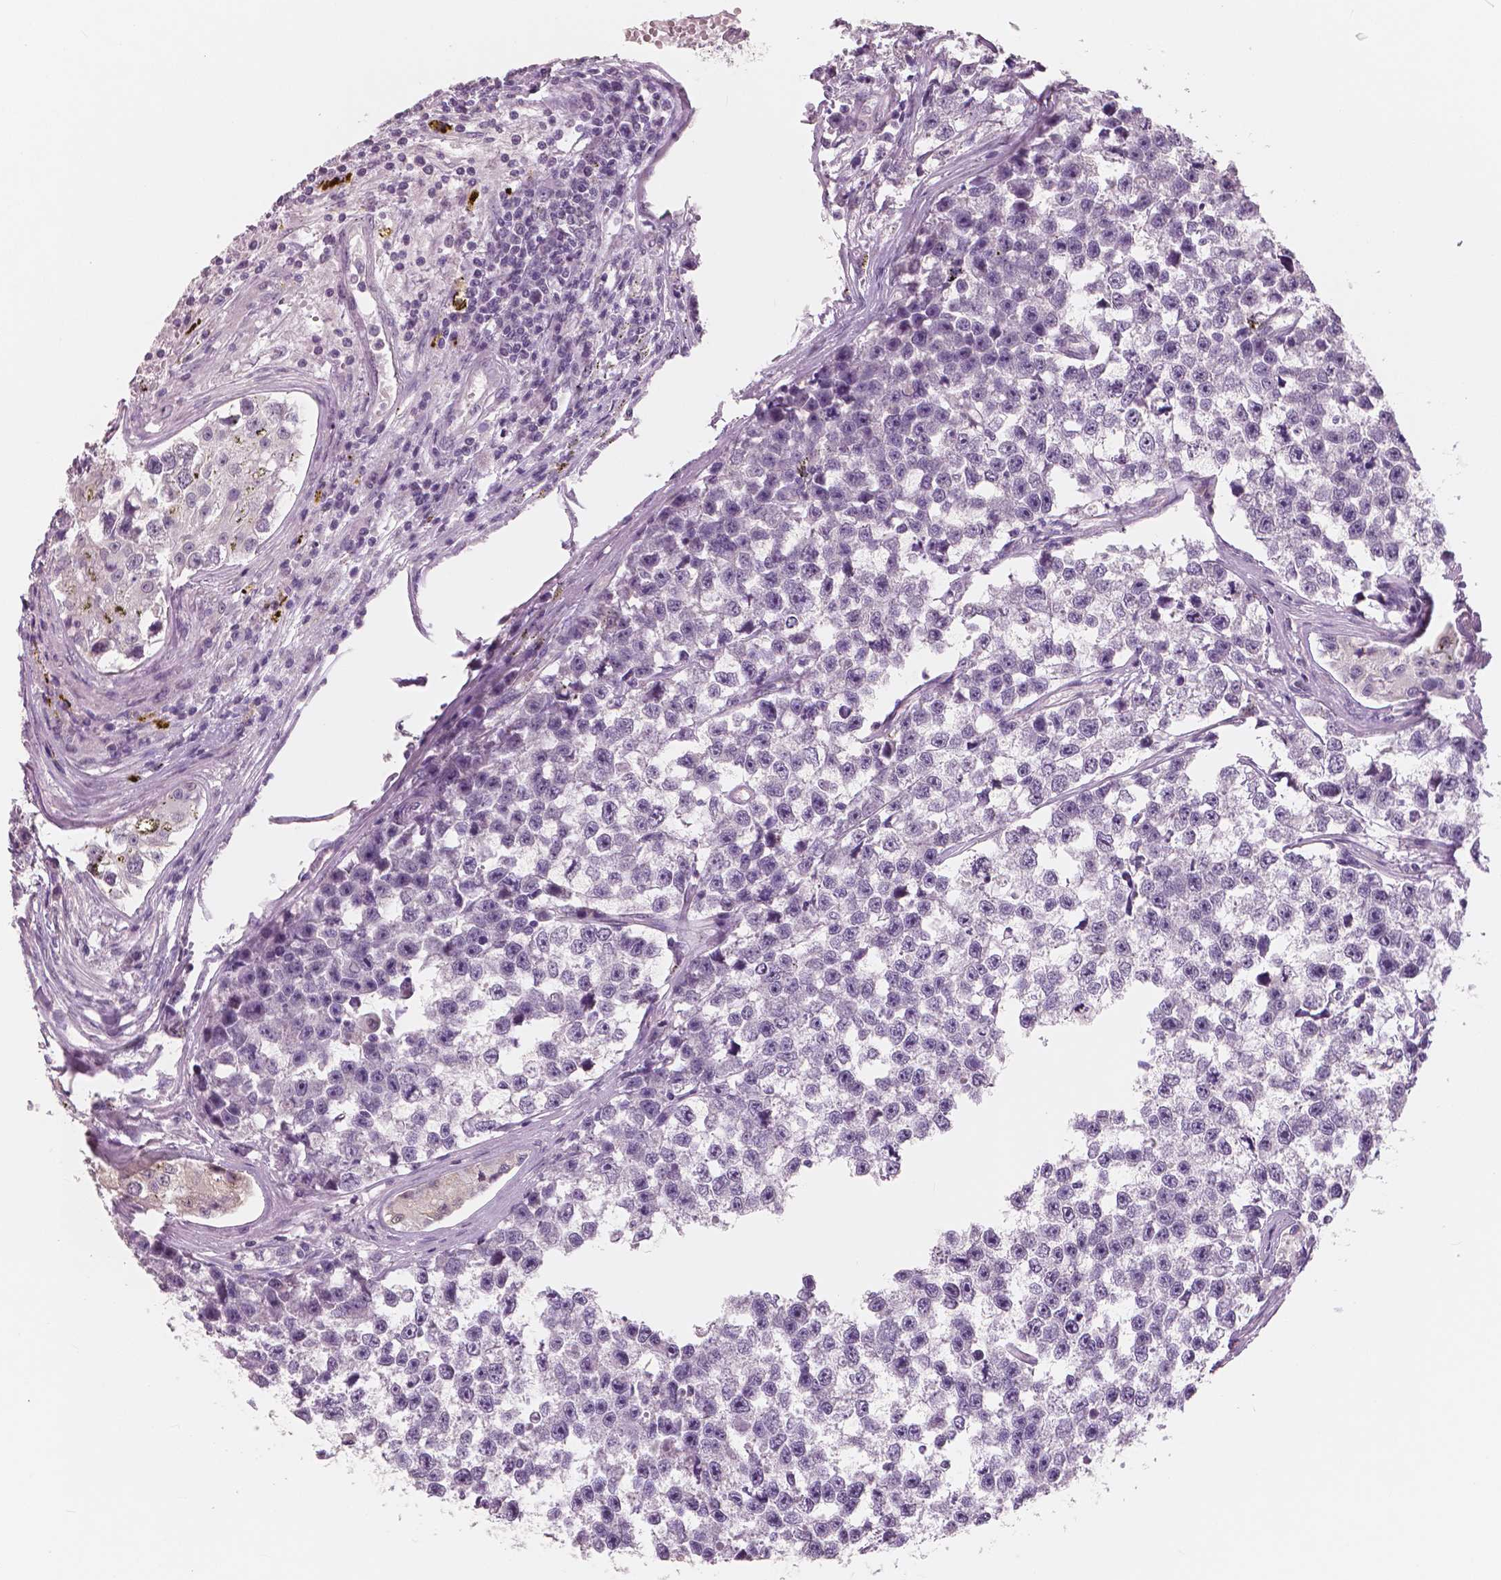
{"staining": {"intensity": "negative", "quantity": "none", "location": "none"}, "tissue": "testis cancer", "cell_type": "Tumor cells", "image_type": "cancer", "snomed": [{"axis": "morphology", "description": "Seminoma, NOS"}, {"axis": "topography", "description": "Testis"}], "caption": "Immunohistochemistry histopathology image of neoplastic tissue: testis seminoma stained with DAB (3,3'-diaminobenzidine) reveals no significant protein staining in tumor cells.", "gene": "NECAB1", "patient": {"sex": "male", "age": 26}}